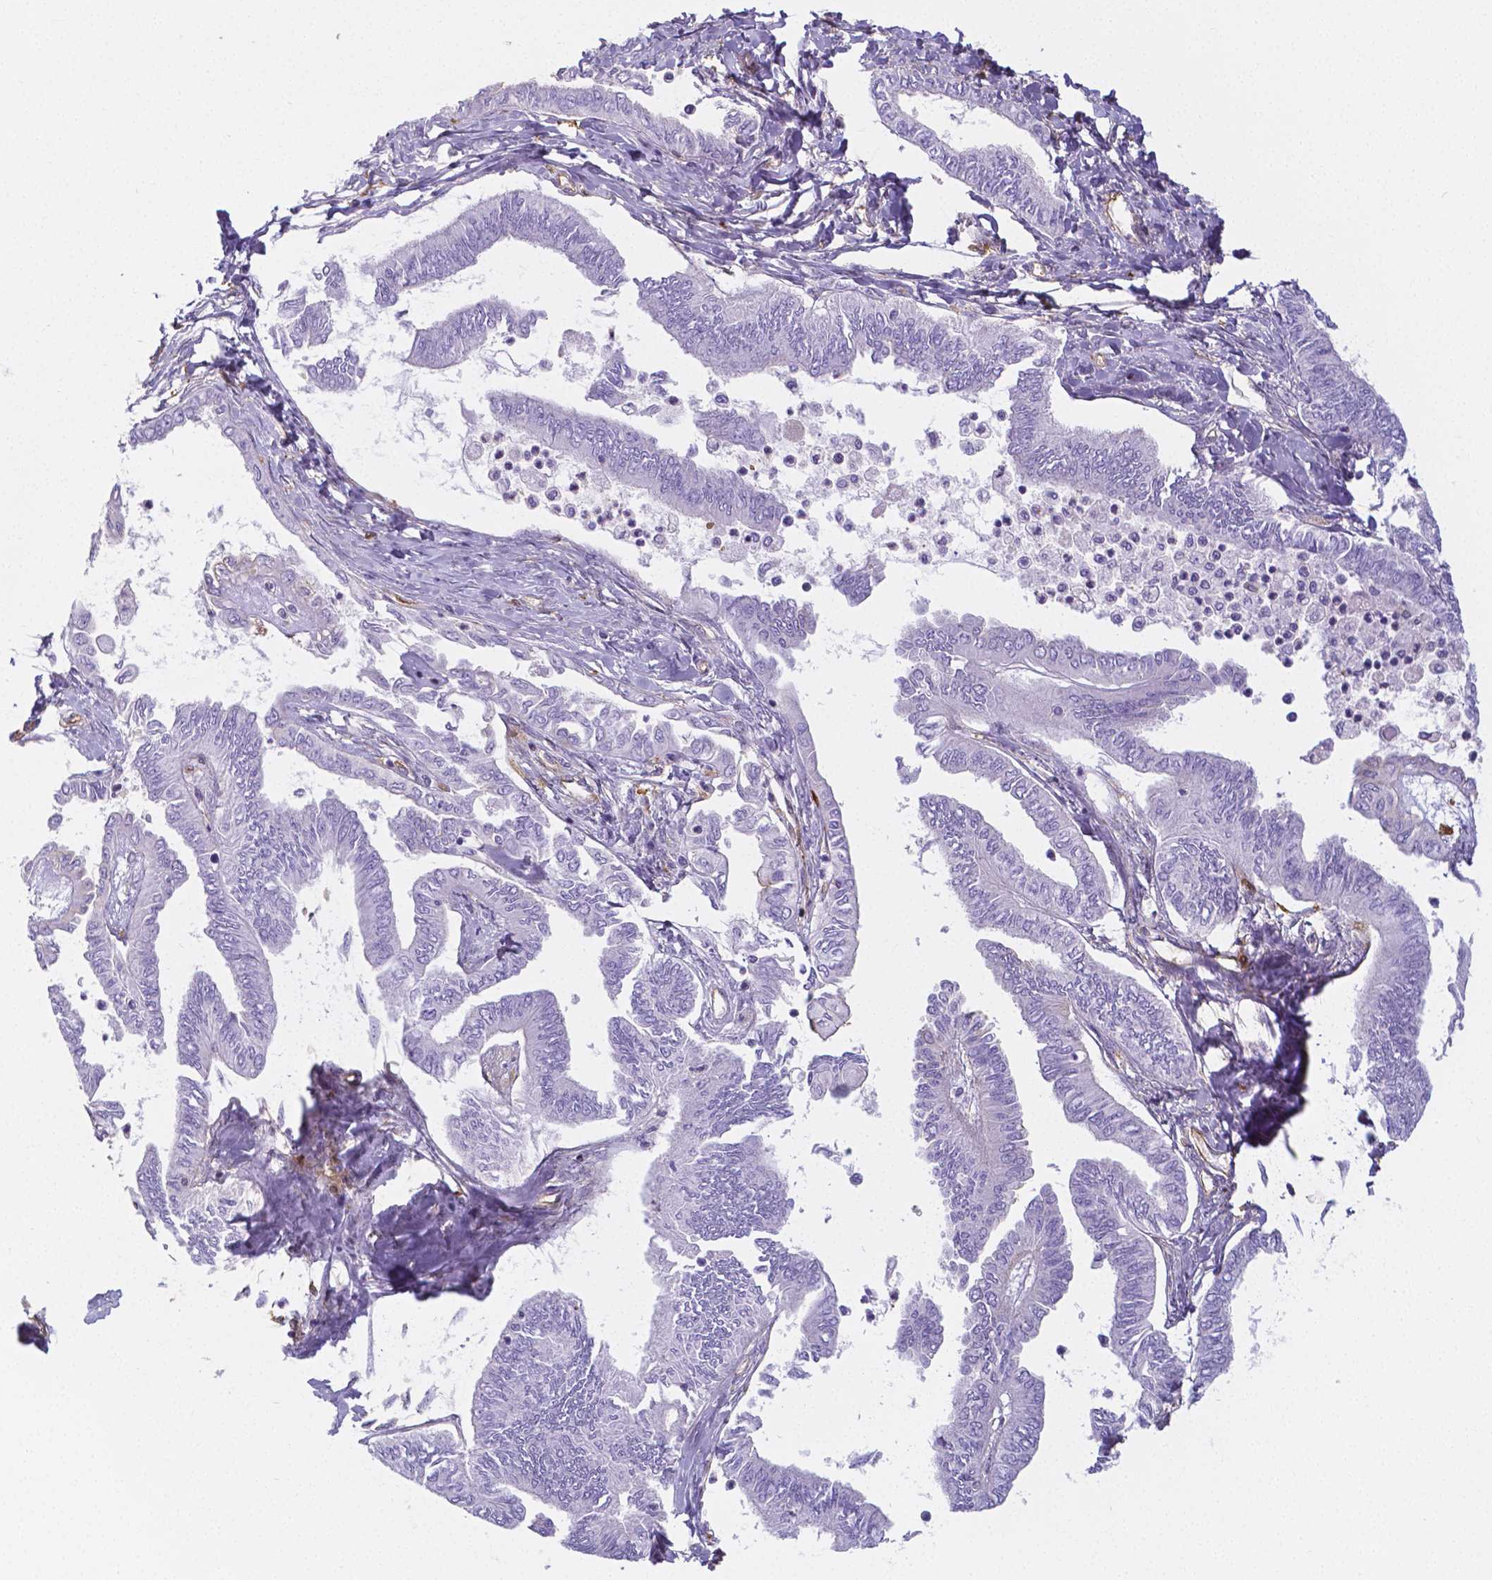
{"staining": {"intensity": "negative", "quantity": "none", "location": "none"}, "tissue": "ovarian cancer", "cell_type": "Tumor cells", "image_type": "cancer", "snomed": [{"axis": "morphology", "description": "Carcinoma, endometroid"}, {"axis": "topography", "description": "Ovary"}], "caption": "Immunohistochemistry of human ovarian endometroid carcinoma exhibits no expression in tumor cells. (Stains: DAB immunohistochemistry with hematoxylin counter stain, Microscopy: brightfield microscopy at high magnification).", "gene": "CRMP1", "patient": {"sex": "female", "age": 70}}